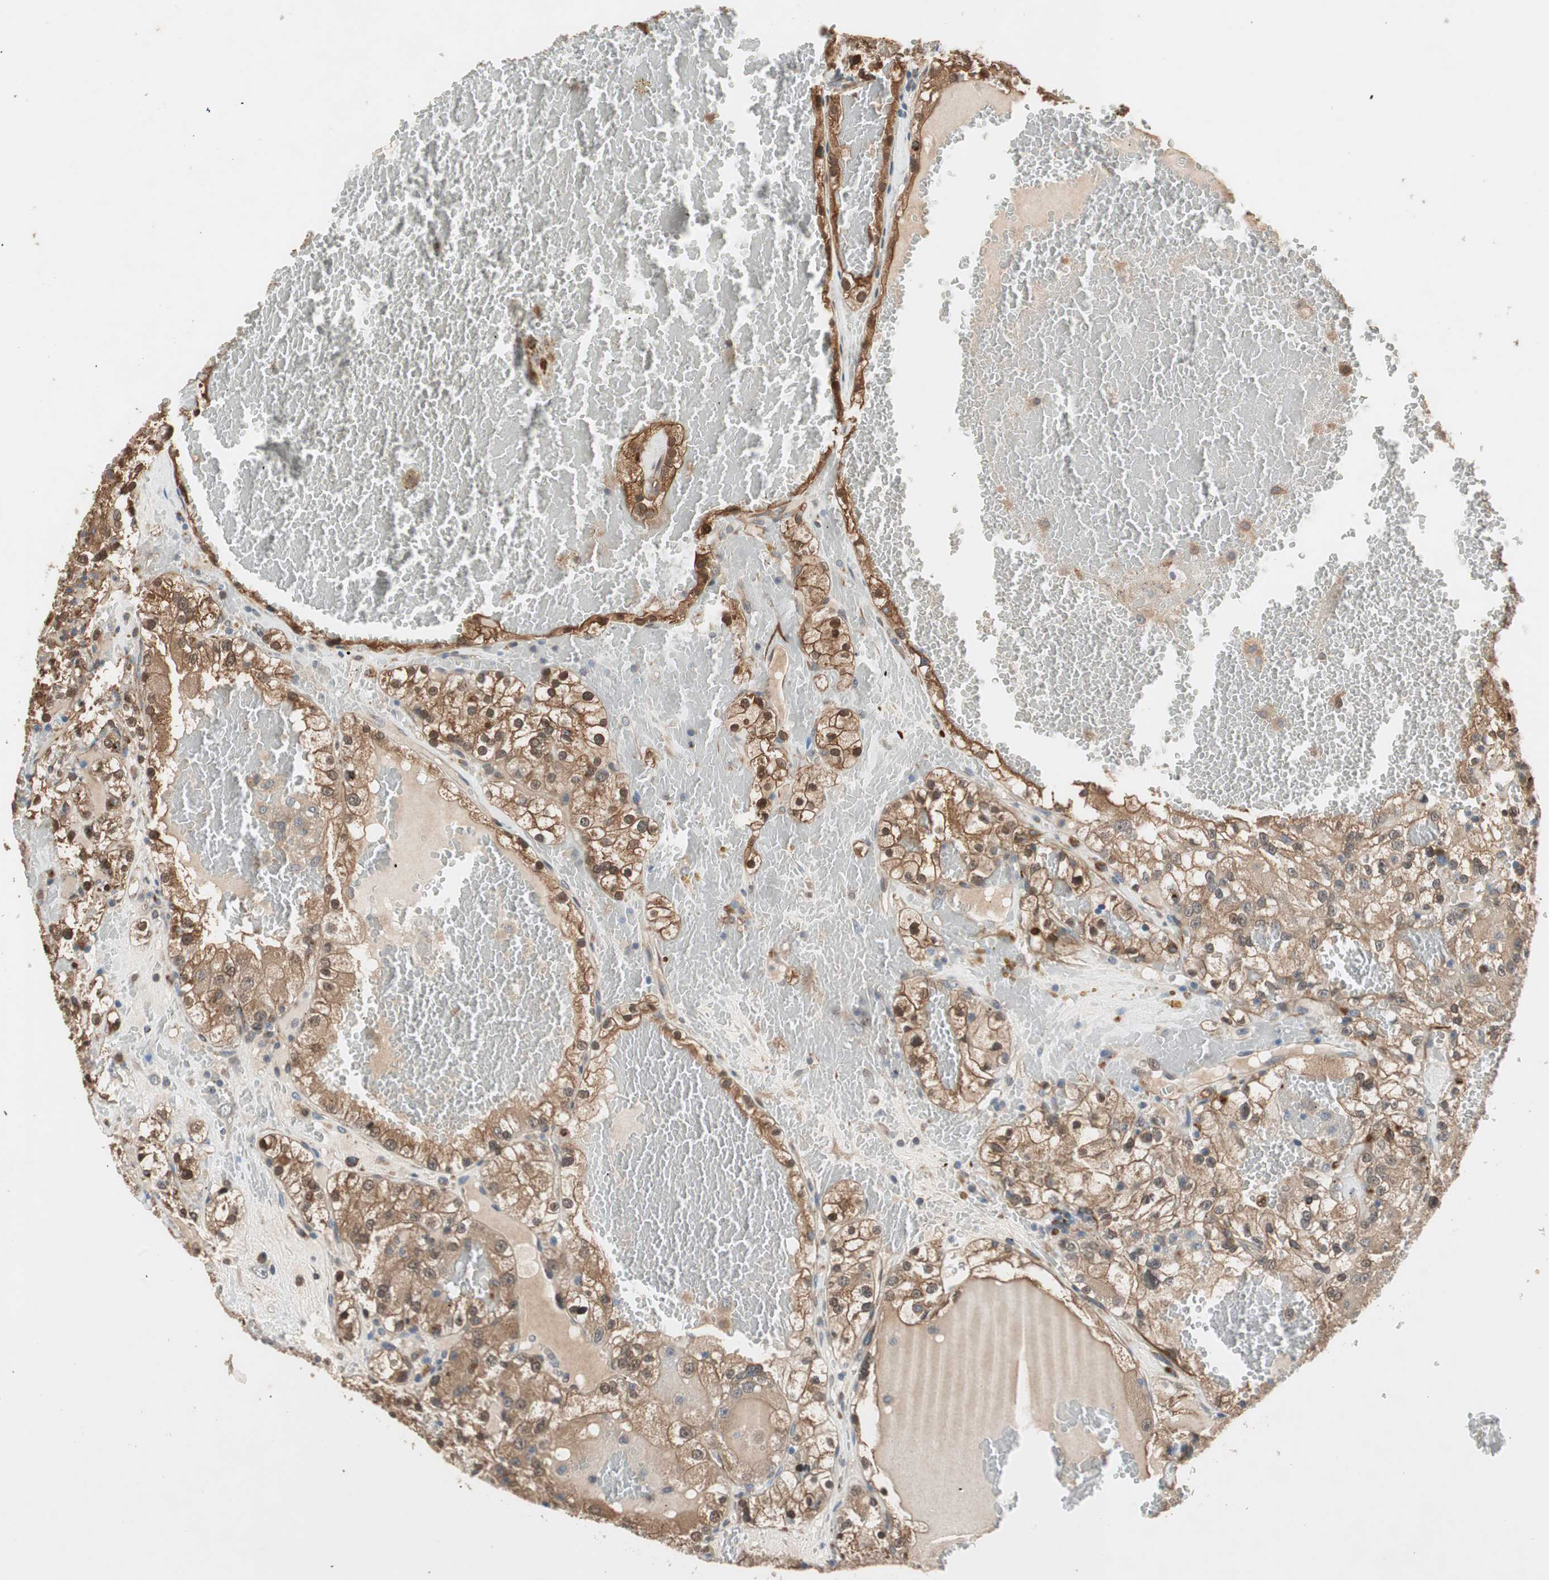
{"staining": {"intensity": "weak", "quantity": ">75%", "location": "cytoplasmic/membranous"}, "tissue": "renal cancer", "cell_type": "Tumor cells", "image_type": "cancer", "snomed": [{"axis": "morphology", "description": "Normal tissue, NOS"}, {"axis": "morphology", "description": "Adenocarcinoma, NOS"}, {"axis": "topography", "description": "Kidney"}], "caption": "The histopathology image displays immunohistochemical staining of renal cancer. There is weak cytoplasmic/membranous expression is appreciated in approximately >75% of tumor cells. (DAB (3,3'-diaminobenzidine) IHC with brightfield microscopy, high magnification).", "gene": "PIK3R3", "patient": {"sex": "male", "age": 61}}